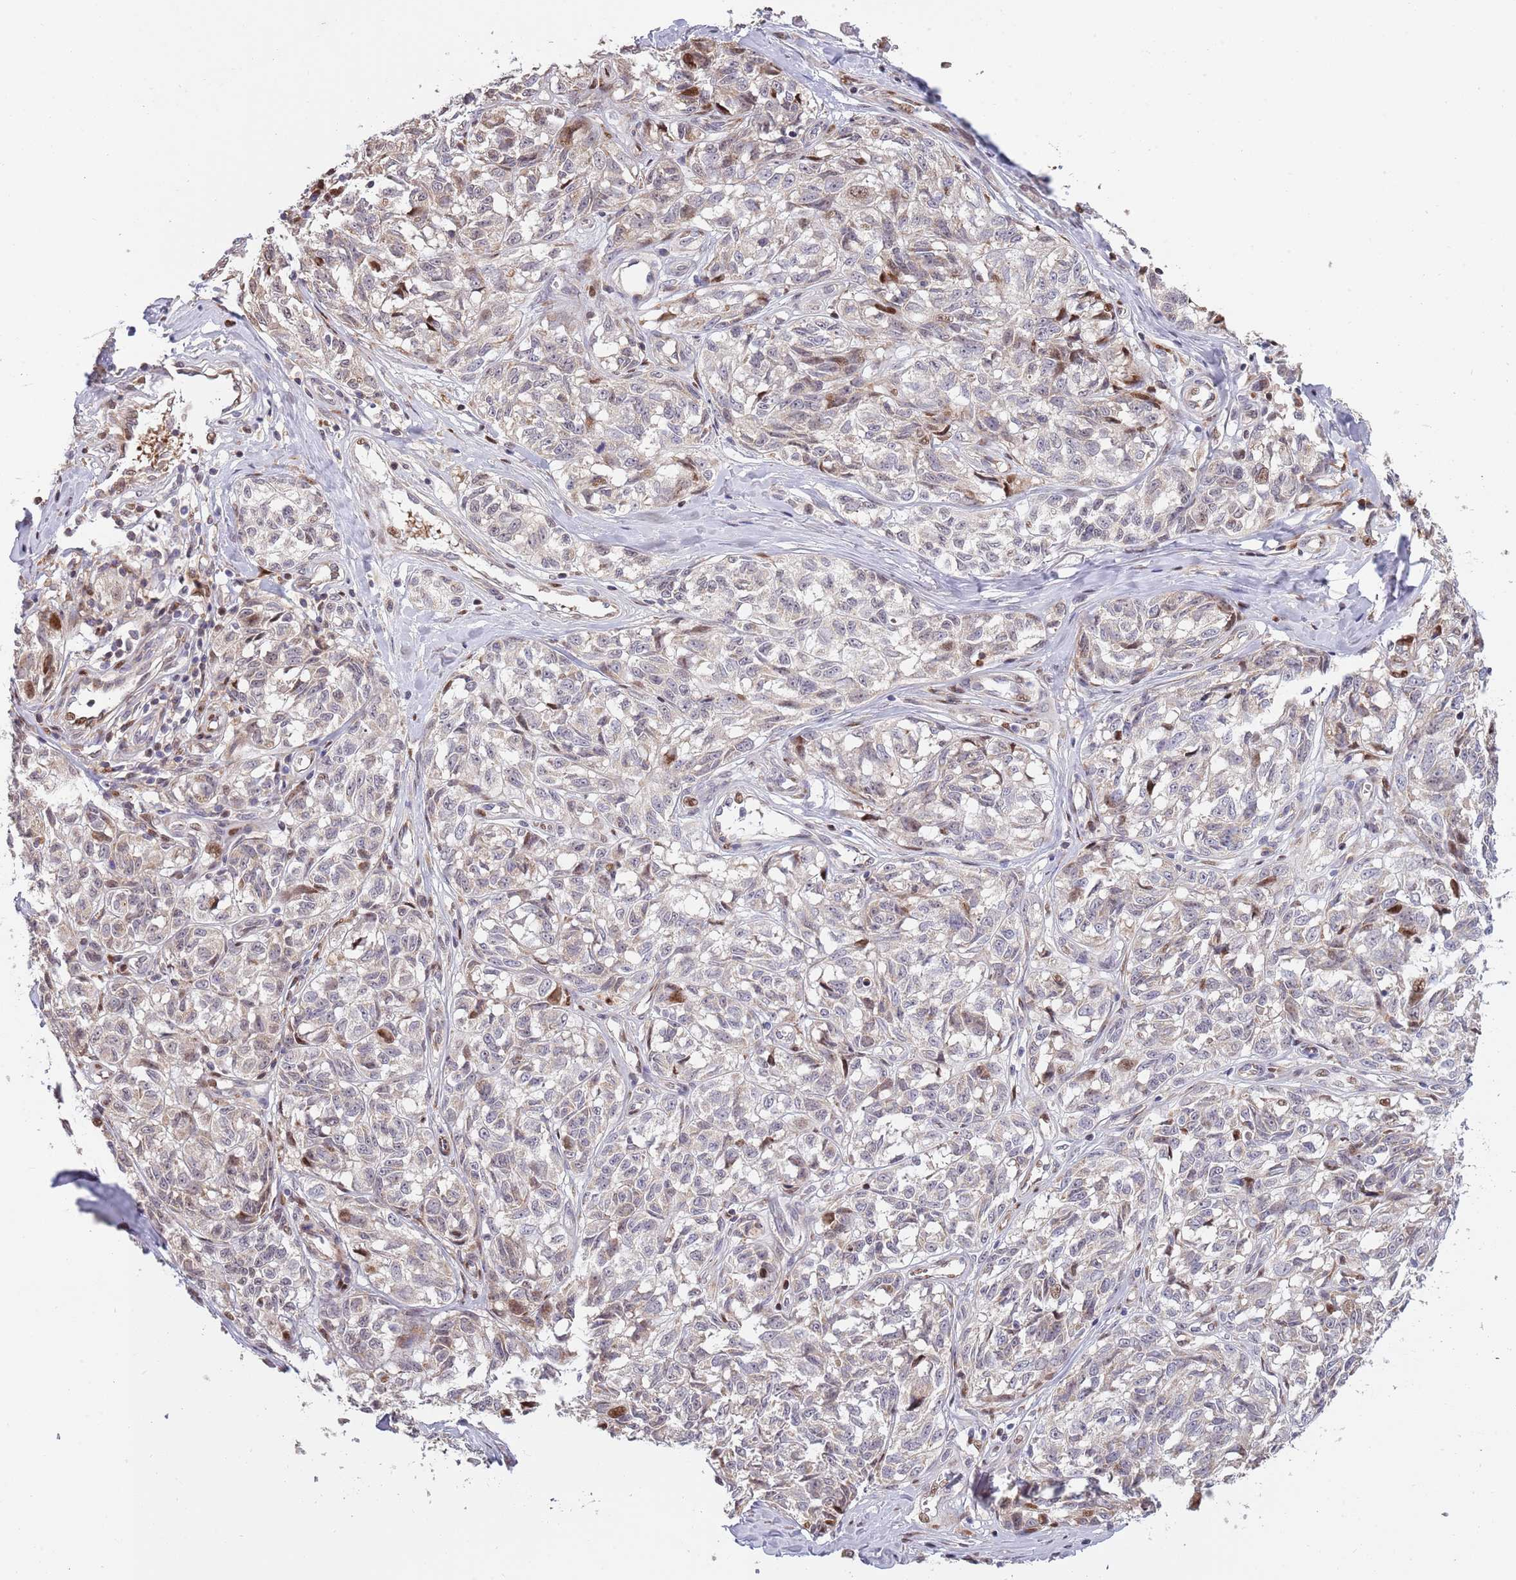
{"staining": {"intensity": "moderate", "quantity": "<25%", "location": "nuclear"}, "tissue": "melanoma", "cell_type": "Tumor cells", "image_type": "cancer", "snomed": [{"axis": "morphology", "description": "Normal tissue, NOS"}, {"axis": "morphology", "description": "Malignant melanoma, NOS"}, {"axis": "topography", "description": "Skin"}], "caption": "Protein staining exhibits moderate nuclear staining in approximately <25% of tumor cells in melanoma. (Brightfield microscopy of DAB IHC at high magnification).", "gene": "SYNDIG1L", "patient": {"sex": "female", "age": 64}}